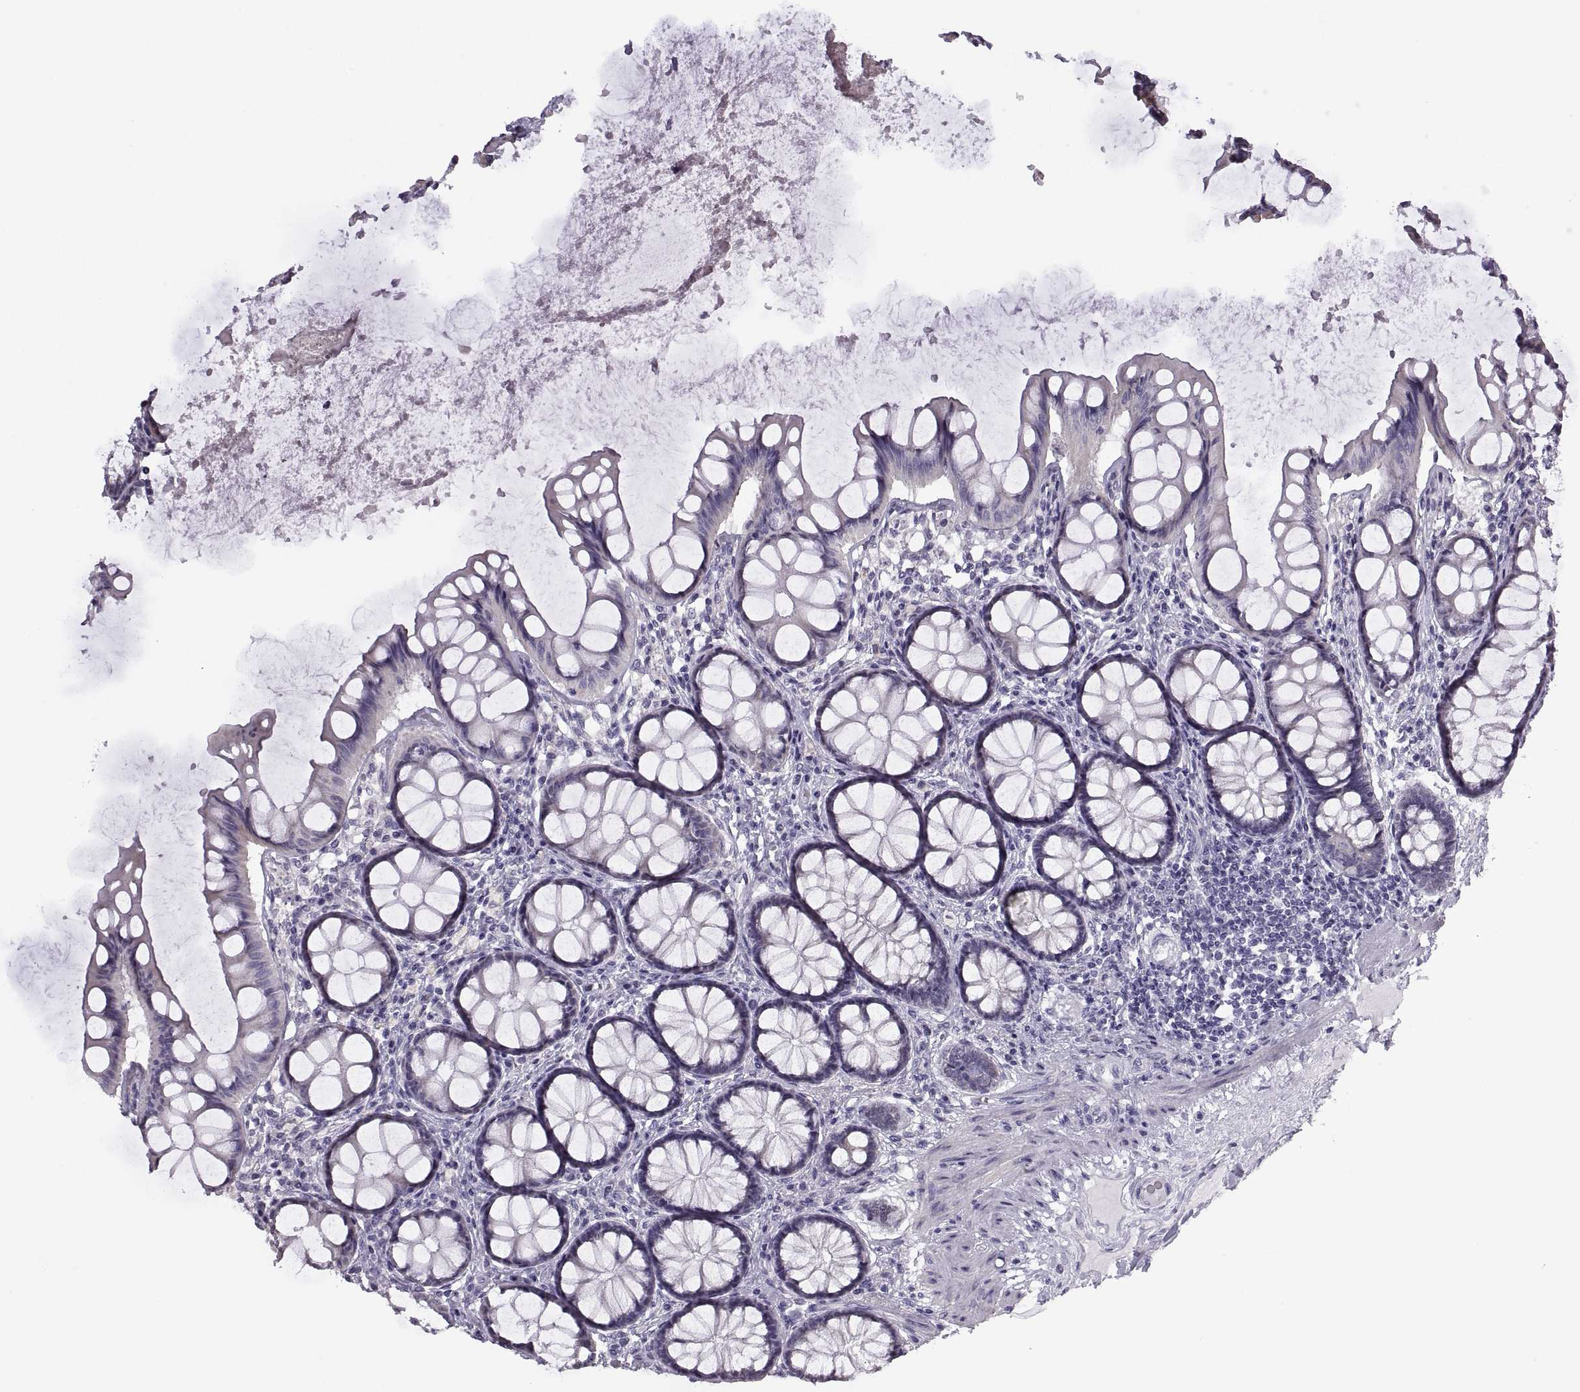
{"staining": {"intensity": "negative", "quantity": "none", "location": "none"}, "tissue": "colon", "cell_type": "Endothelial cells", "image_type": "normal", "snomed": [{"axis": "morphology", "description": "Normal tissue, NOS"}, {"axis": "topography", "description": "Colon"}], "caption": "Immunohistochemistry (IHC) of benign human colon exhibits no positivity in endothelial cells. (Stains: DAB IHC with hematoxylin counter stain, Microscopy: brightfield microscopy at high magnification).", "gene": "FAM170A", "patient": {"sex": "female", "age": 65}}